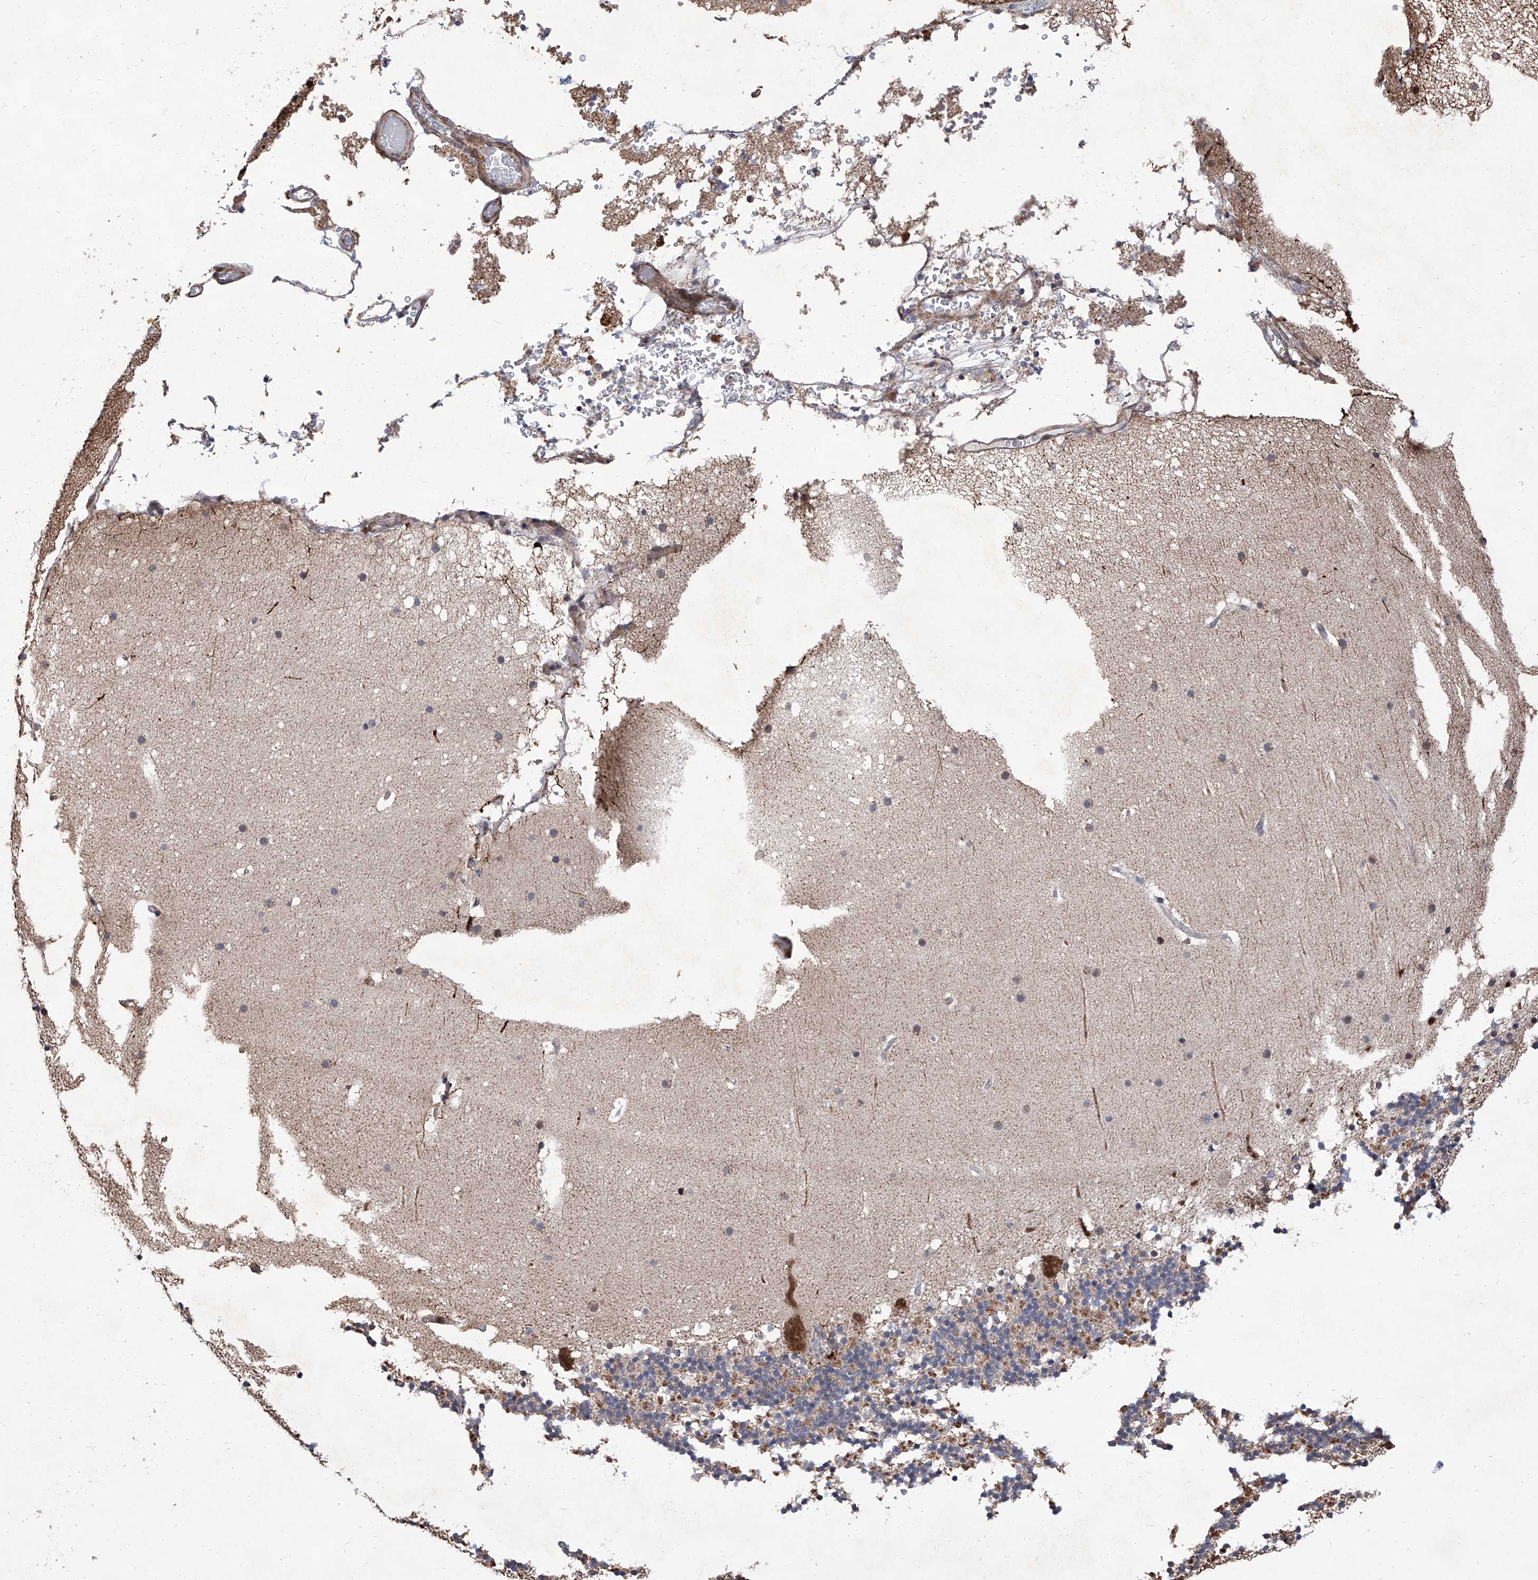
{"staining": {"intensity": "moderate", "quantity": "<25%", "location": "cytoplasmic/membranous"}, "tissue": "cerebellum", "cell_type": "Cells in granular layer", "image_type": "normal", "snomed": [{"axis": "morphology", "description": "Normal tissue, NOS"}, {"axis": "topography", "description": "Cerebellum"}], "caption": "DAB (3,3'-diaminobenzidine) immunohistochemical staining of unremarkable human cerebellum reveals moderate cytoplasmic/membranous protein expression in approximately <25% of cells in granular layer. (Stains: DAB (3,3'-diaminobenzidine) in brown, nuclei in blue, Microscopy: brightfield microscopy at high magnification).", "gene": "FARP2", "patient": {"sex": "male", "age": 57}}